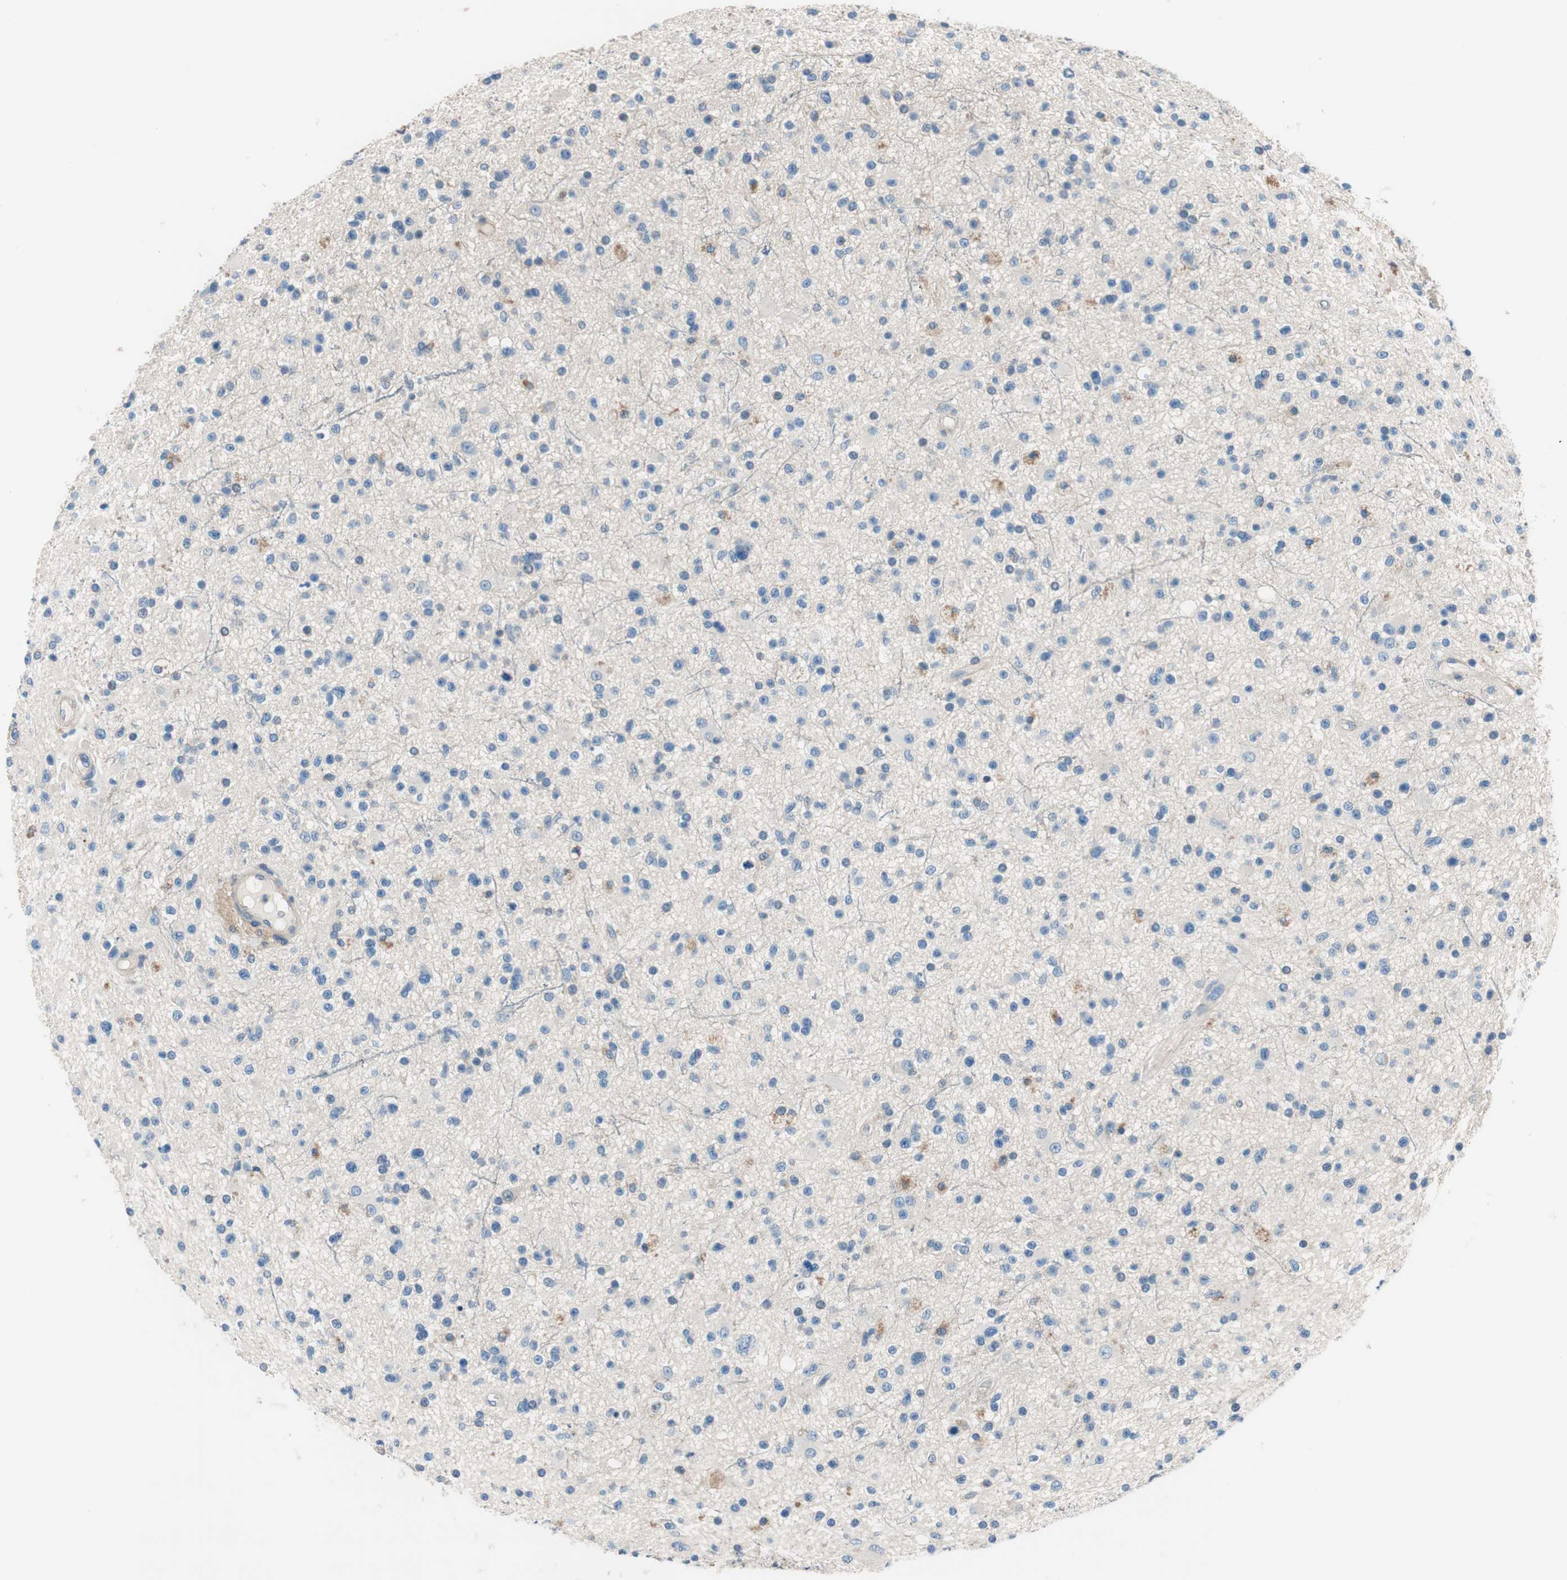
{"staining": {"intensity": "negative", "quantity": "none", "location": "none"}, "tissue": "glioma", "cell_type": "Tumor cells", "image_type": "cancer", "snomed": [{"axis": "morphology", "description": "Glioma, malignant, High grade"}, {"axis": "topography", "description": "Brain"}], "caption": "Histopathology image shows no protein expression in tumor cells of malignant high-grade glioma tissue. (Brightfield microscopy of DAB immunohistochemistry at high magnification).", "gene": "CALML3", "patient": {"sex": "male", "age": 33}}